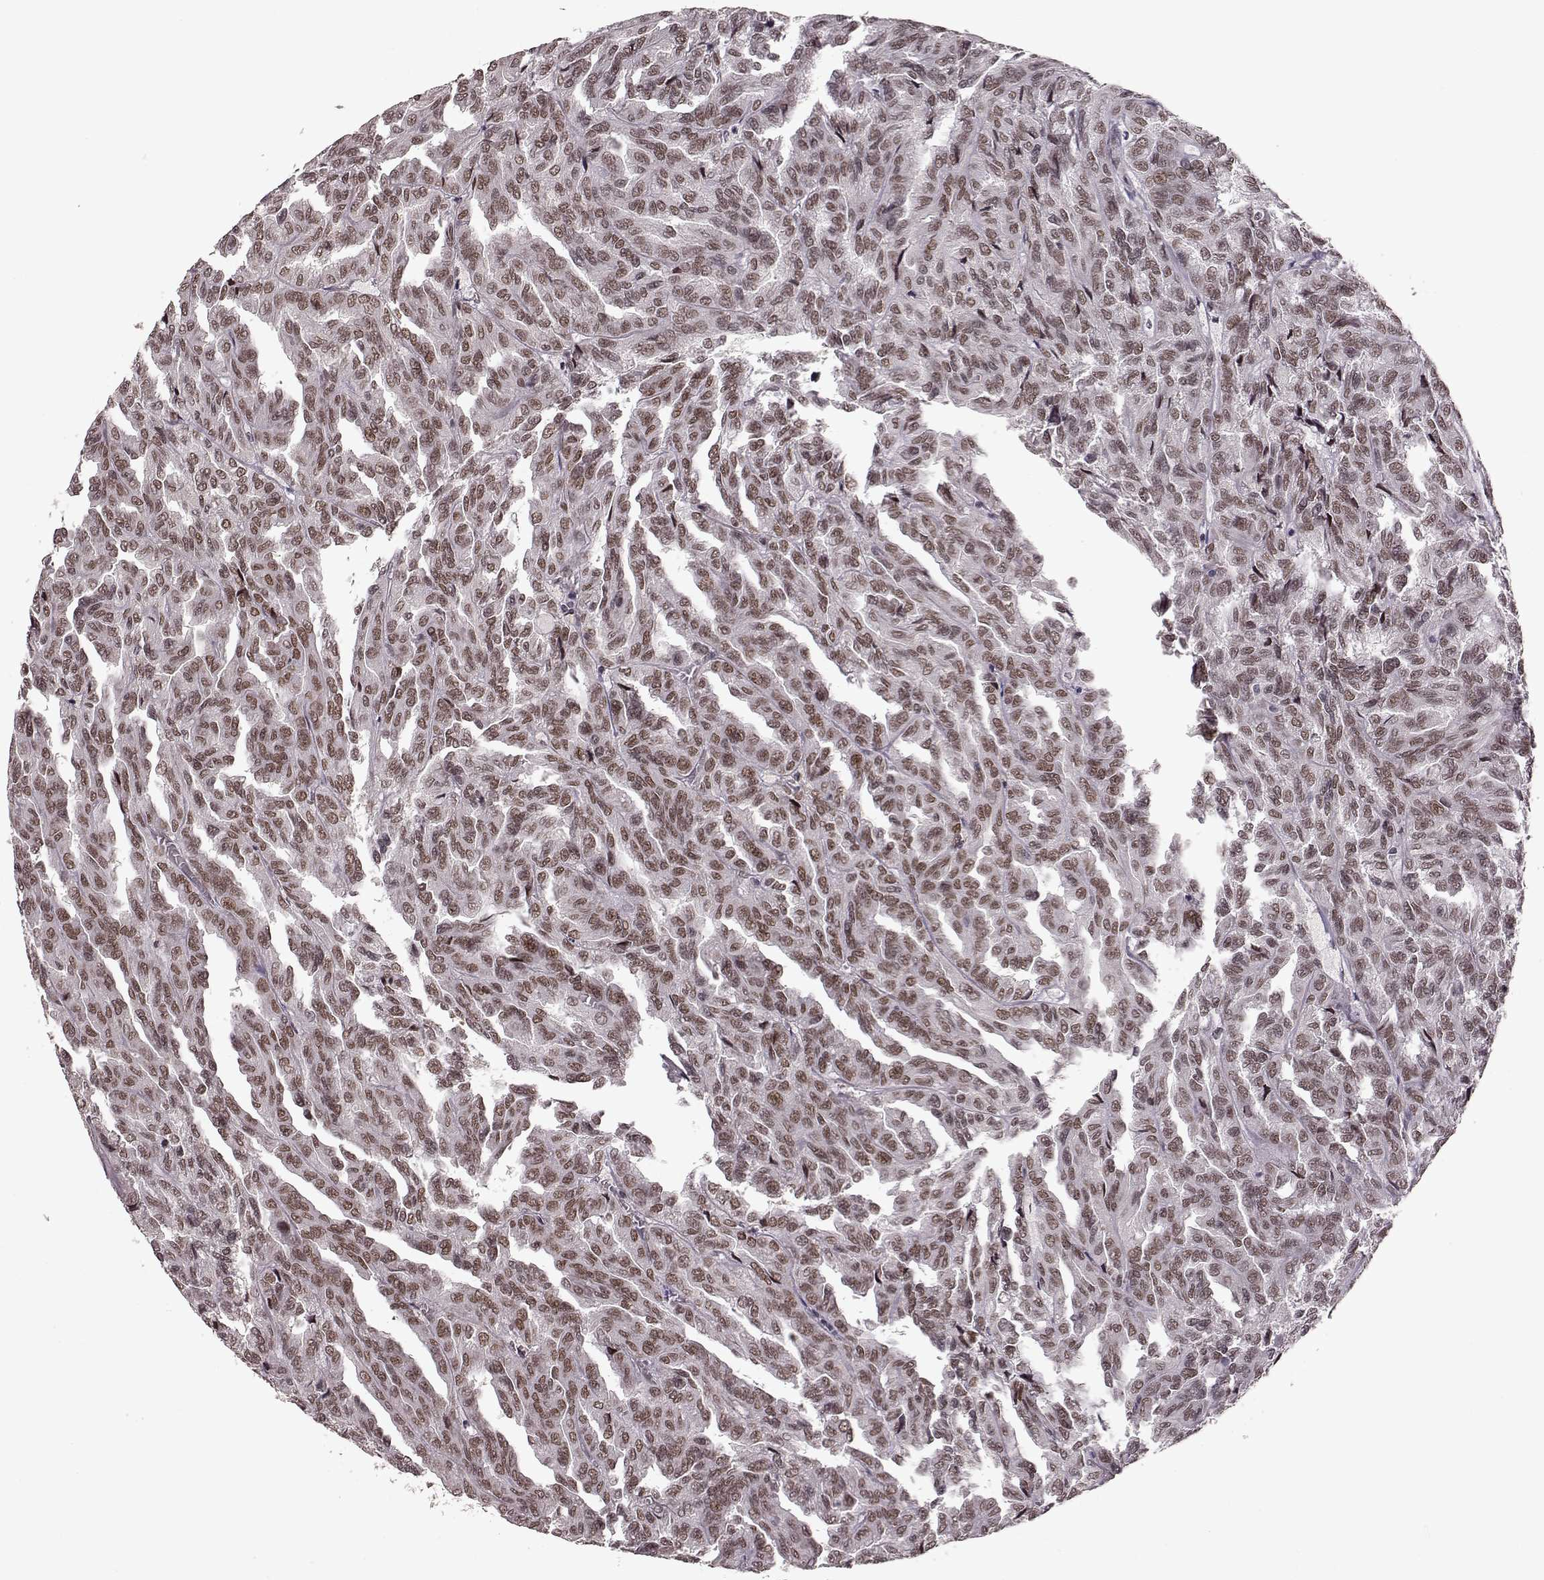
{"staining": {"intensity": "weak", "quantity": ">75%", "location": "nuclear"}, "tissue": "renal cancer", "cell_type": "Tumor cells", "image_type": "cancer", "snomed": [{"axis": "morphology", "description": "Adenocarcinoma, NOS"}, {"axis": "topography", "description": "Kidney"}], "caption": "Renal adenocarcinoma stained with IHC reveals weak nuclear staining in about >75% of tumor cells.", "gene": "RRAGD", "patient": {"sex": "male", "age": 79}}